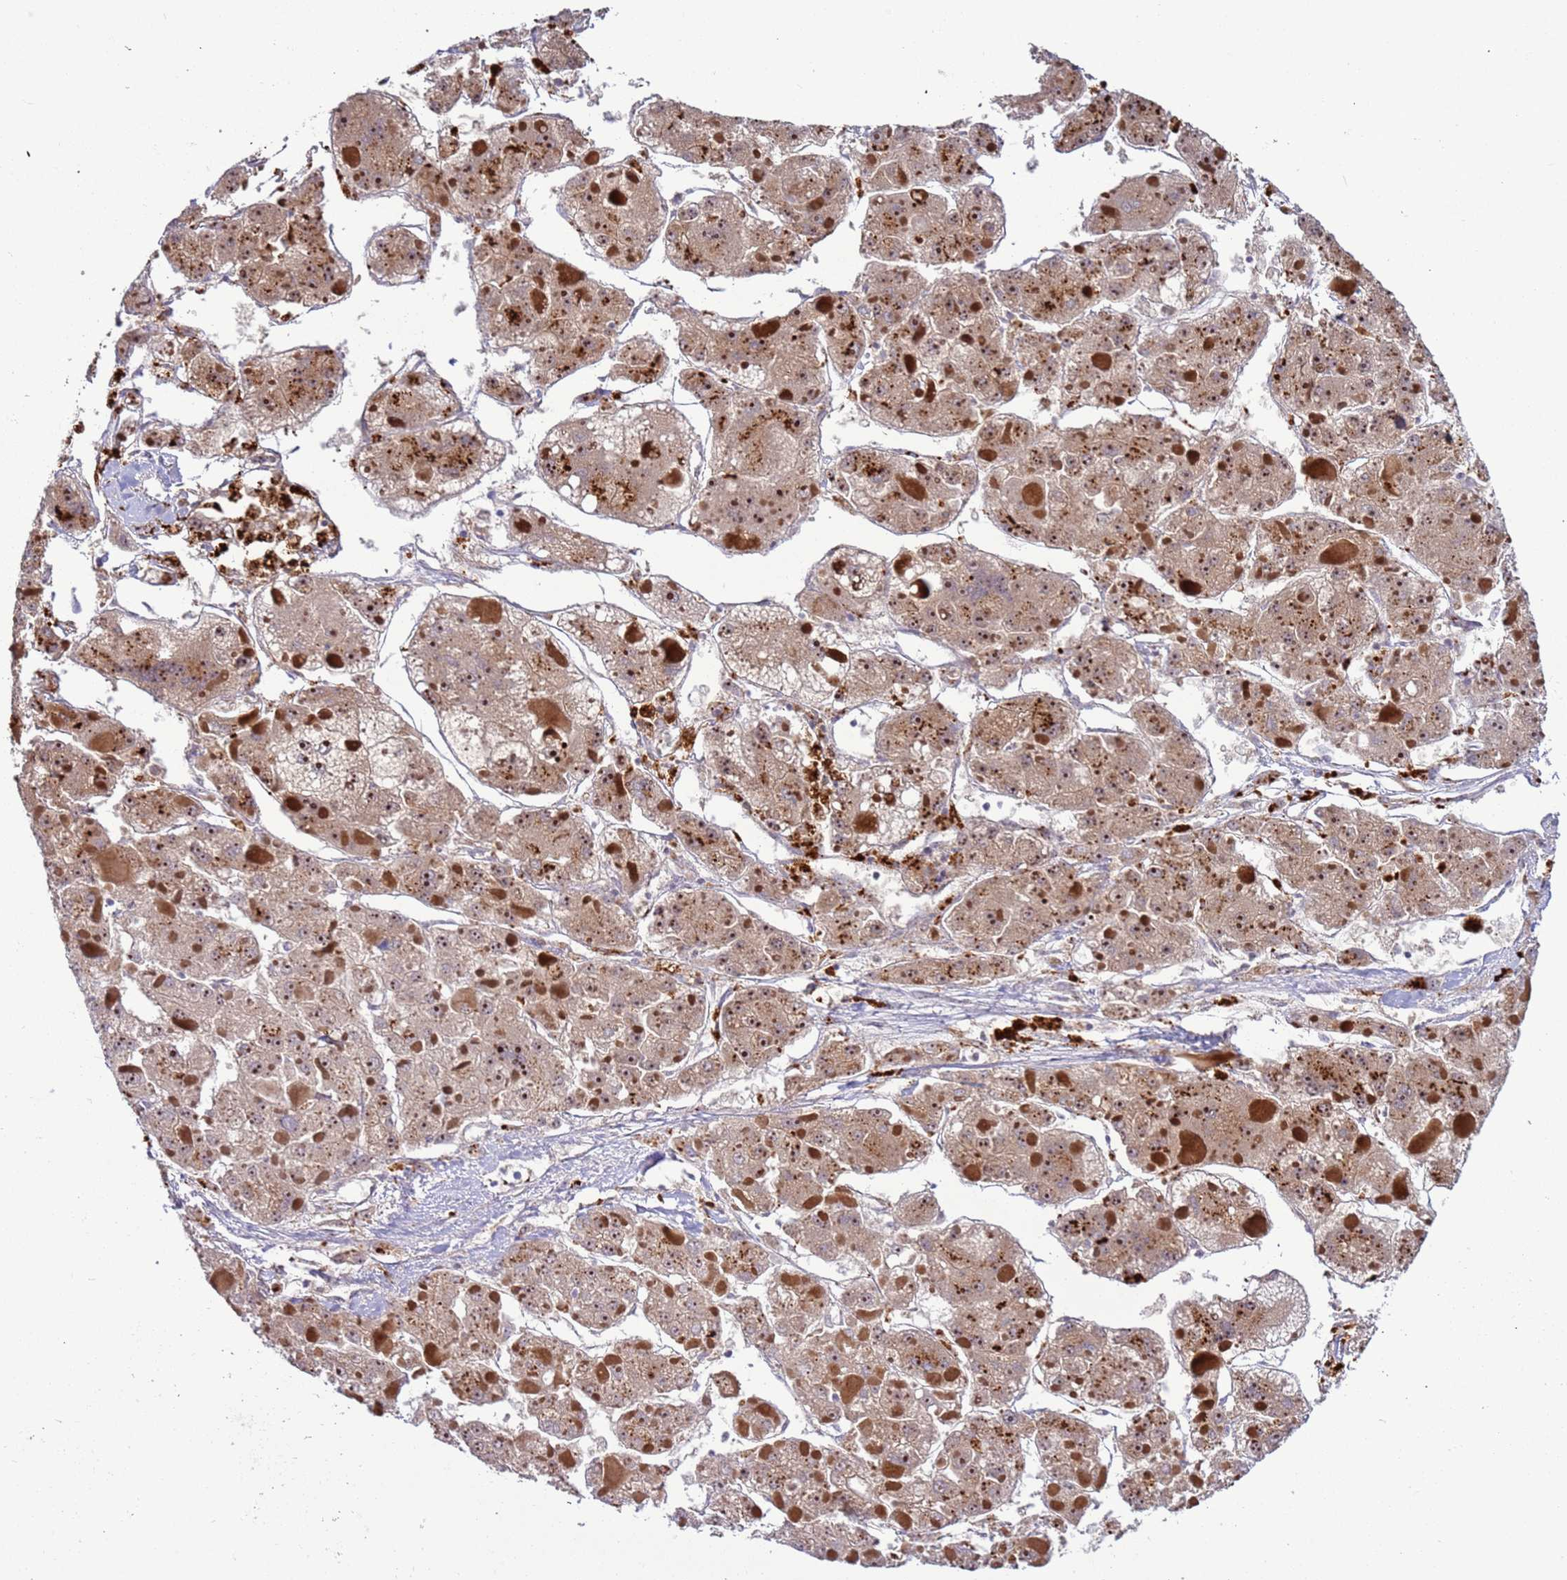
{"staining": {"intensity": "strong", "quantity": "25%-75%", "location": "cytoplasmic/membranous"}, "tissue": "liver cancer", "cell_type": "Tumor cells", "image_type": "cancer", "snomed": [{"axis": "morphology", "description": "Carcinoma, Hepatocellular, NOS"}, {"axis": "topography", "description": "Liver"}], "caption": "Immunohistochemical staining of human liver hepatocellular carcinoma exhibits strong cytoplasmic/membranous protein staining in approximately 25%-75% of tumor cells.", "gene": "VPS36", "patient": {"sex": "female", "age": 73}}